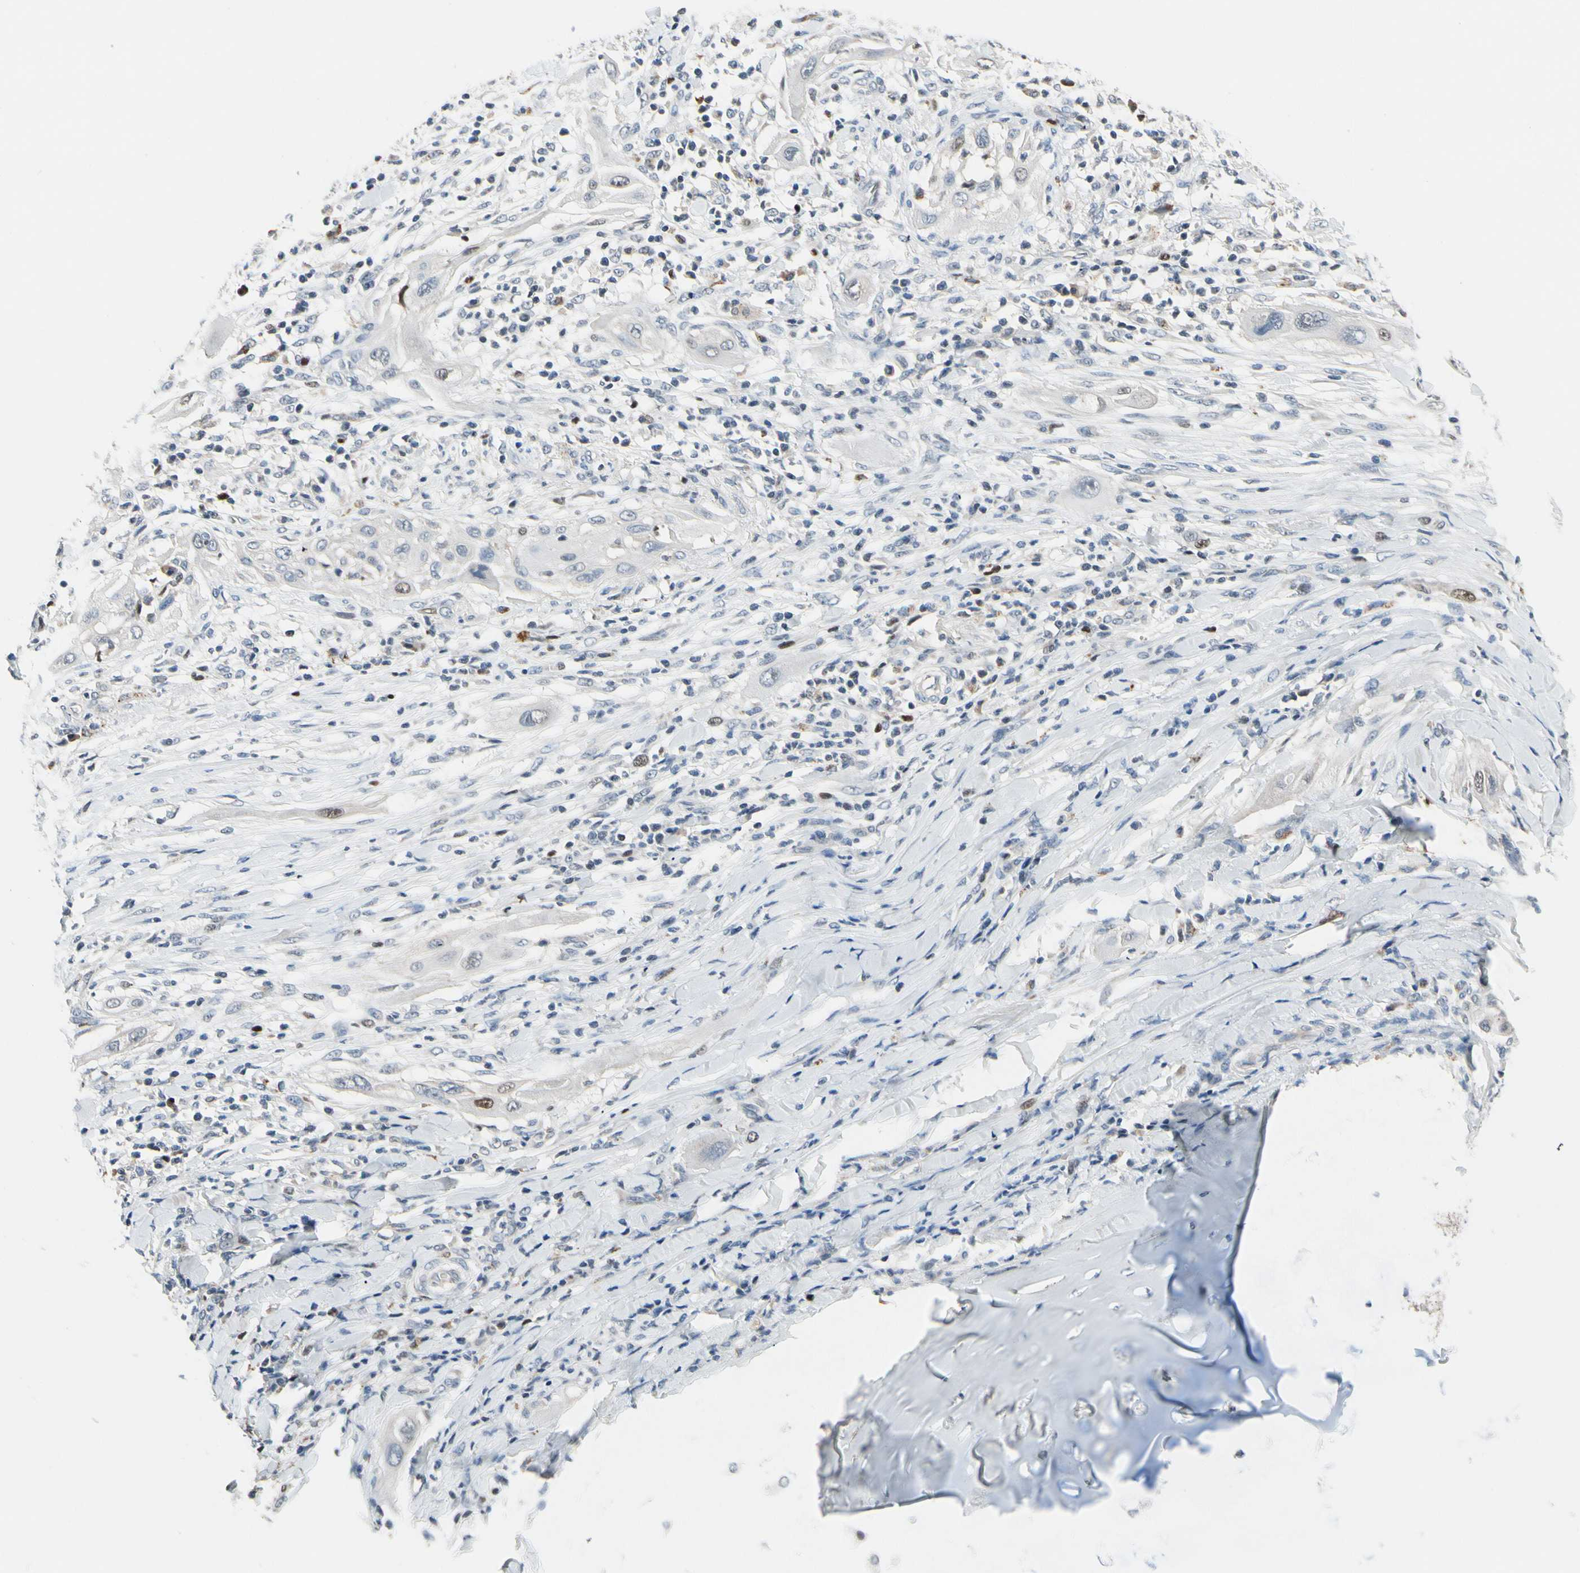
{"staining": {"intensity": "moderate", "quantity": "<25%", "location": "nuclear"}, "tissue": "lung cancer", "cell_type": "Tumor cells", "image_type": "cancer", "snomed": [{"axis": "morphology", "description": "Squamous cell carcinoma, NOS"}, {"axis": "topography", "description": "Lung"}], "caption": "Immunohistochemical staining of lung cancer (squamous cell carcinoma) shows low levels of moderate nuclear staining in about <25% of tumor cells. (DAB (3,3'-diaminobenzidine) IHC with brightfield microscopy, high magnification).", "gene": "ZKSCAN4", "patient": {"sex": "female", "age": 47}}